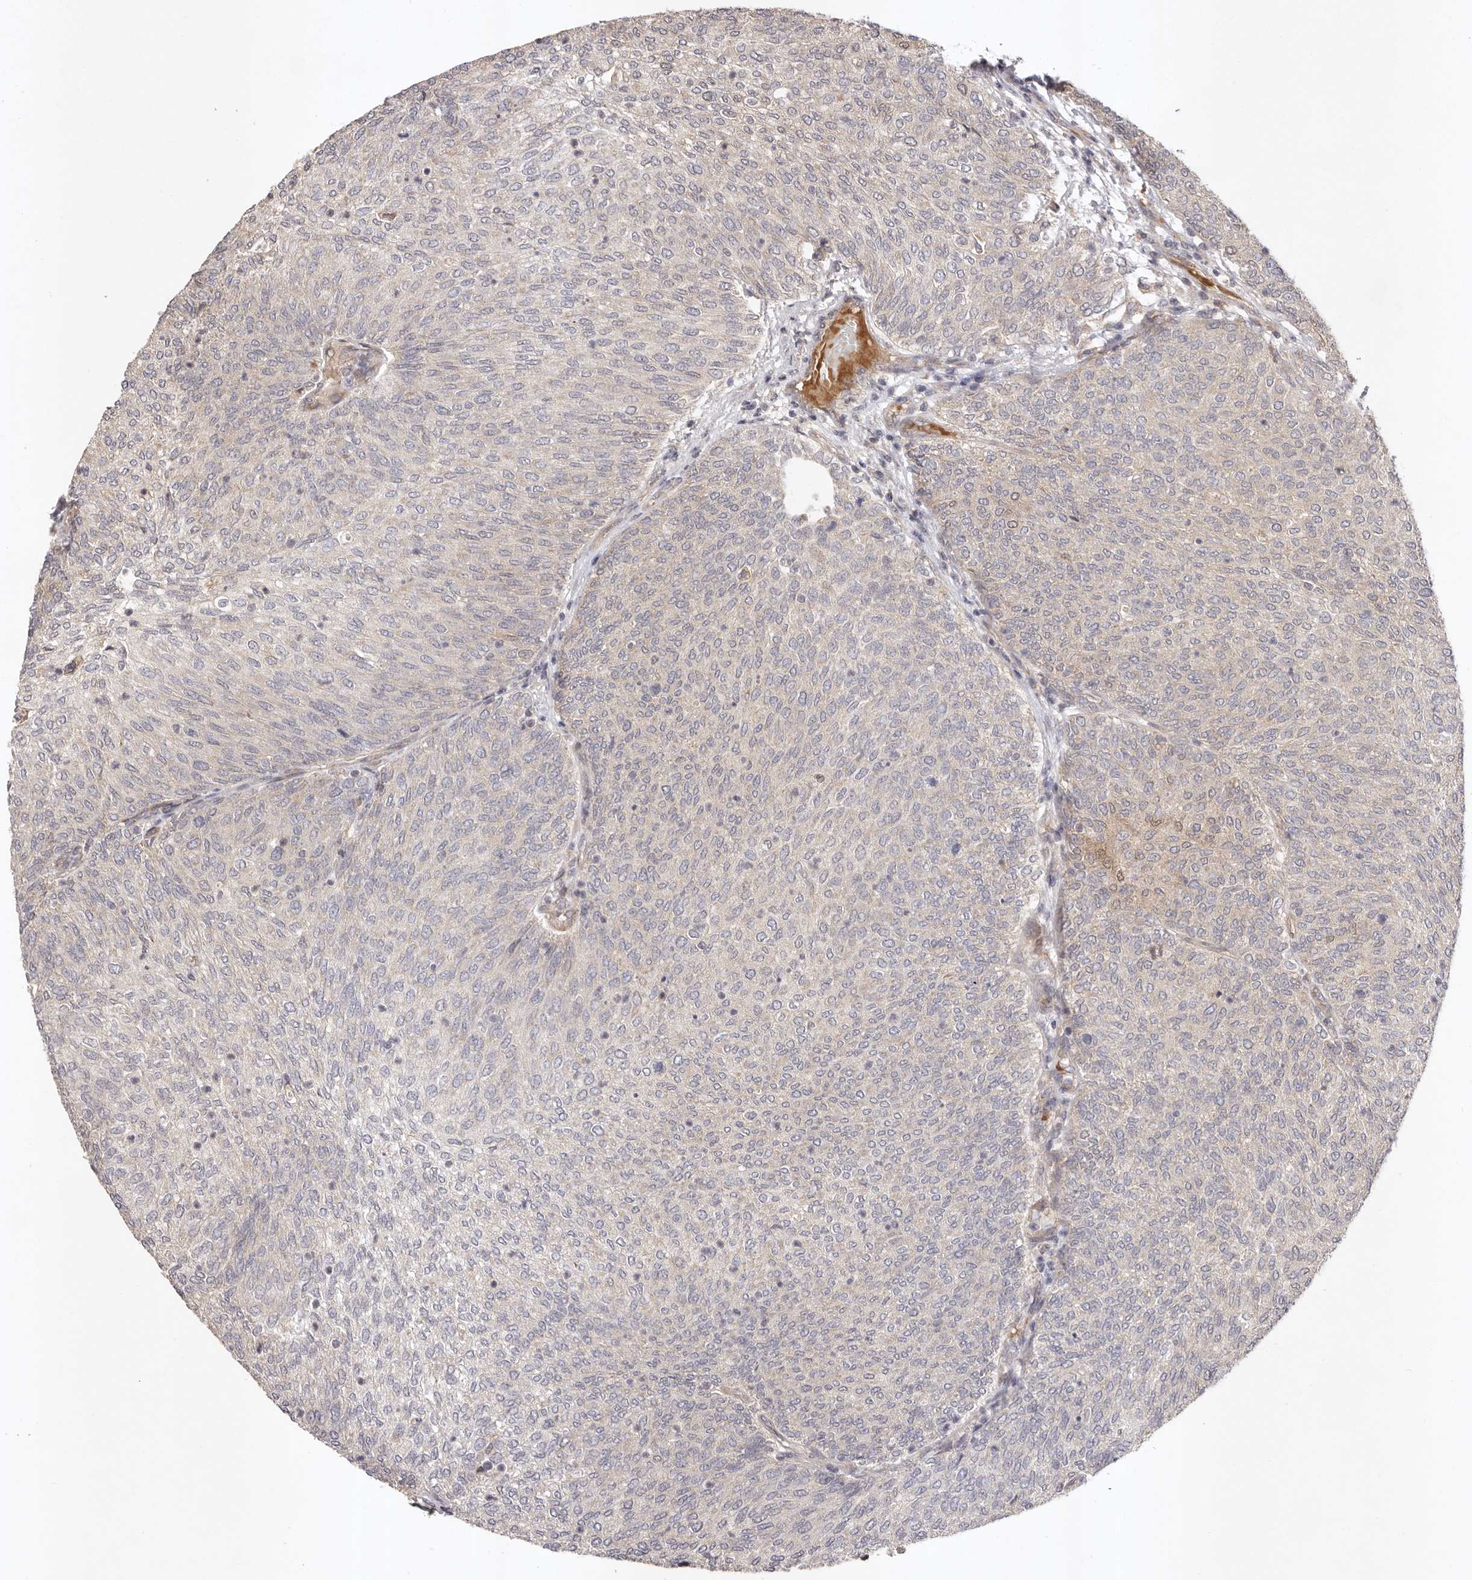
{"staining": {"intensity": "moderate", "quantity": "<25%", "location": "cytoplasmic/membranous,nuclear"}, "tissue": "urothelial cancer", "cell_type": "Tumor cells", "image_type": "cancer", "snomed": [{"axis": "morphology", "description": "Urothelial carcinoma, Low grade"}, {"axis": "topography", "description": "Urinary bladder"}], "caption": "This is an image of immunohistochemistry (IHC) staining of urothelial cancer, which shows moderate positivity in the cytoplasmic/membranous and nuclear of tumor cells.", "gene": "UBR2", "patient": {"sex": "female", "age": 79}}